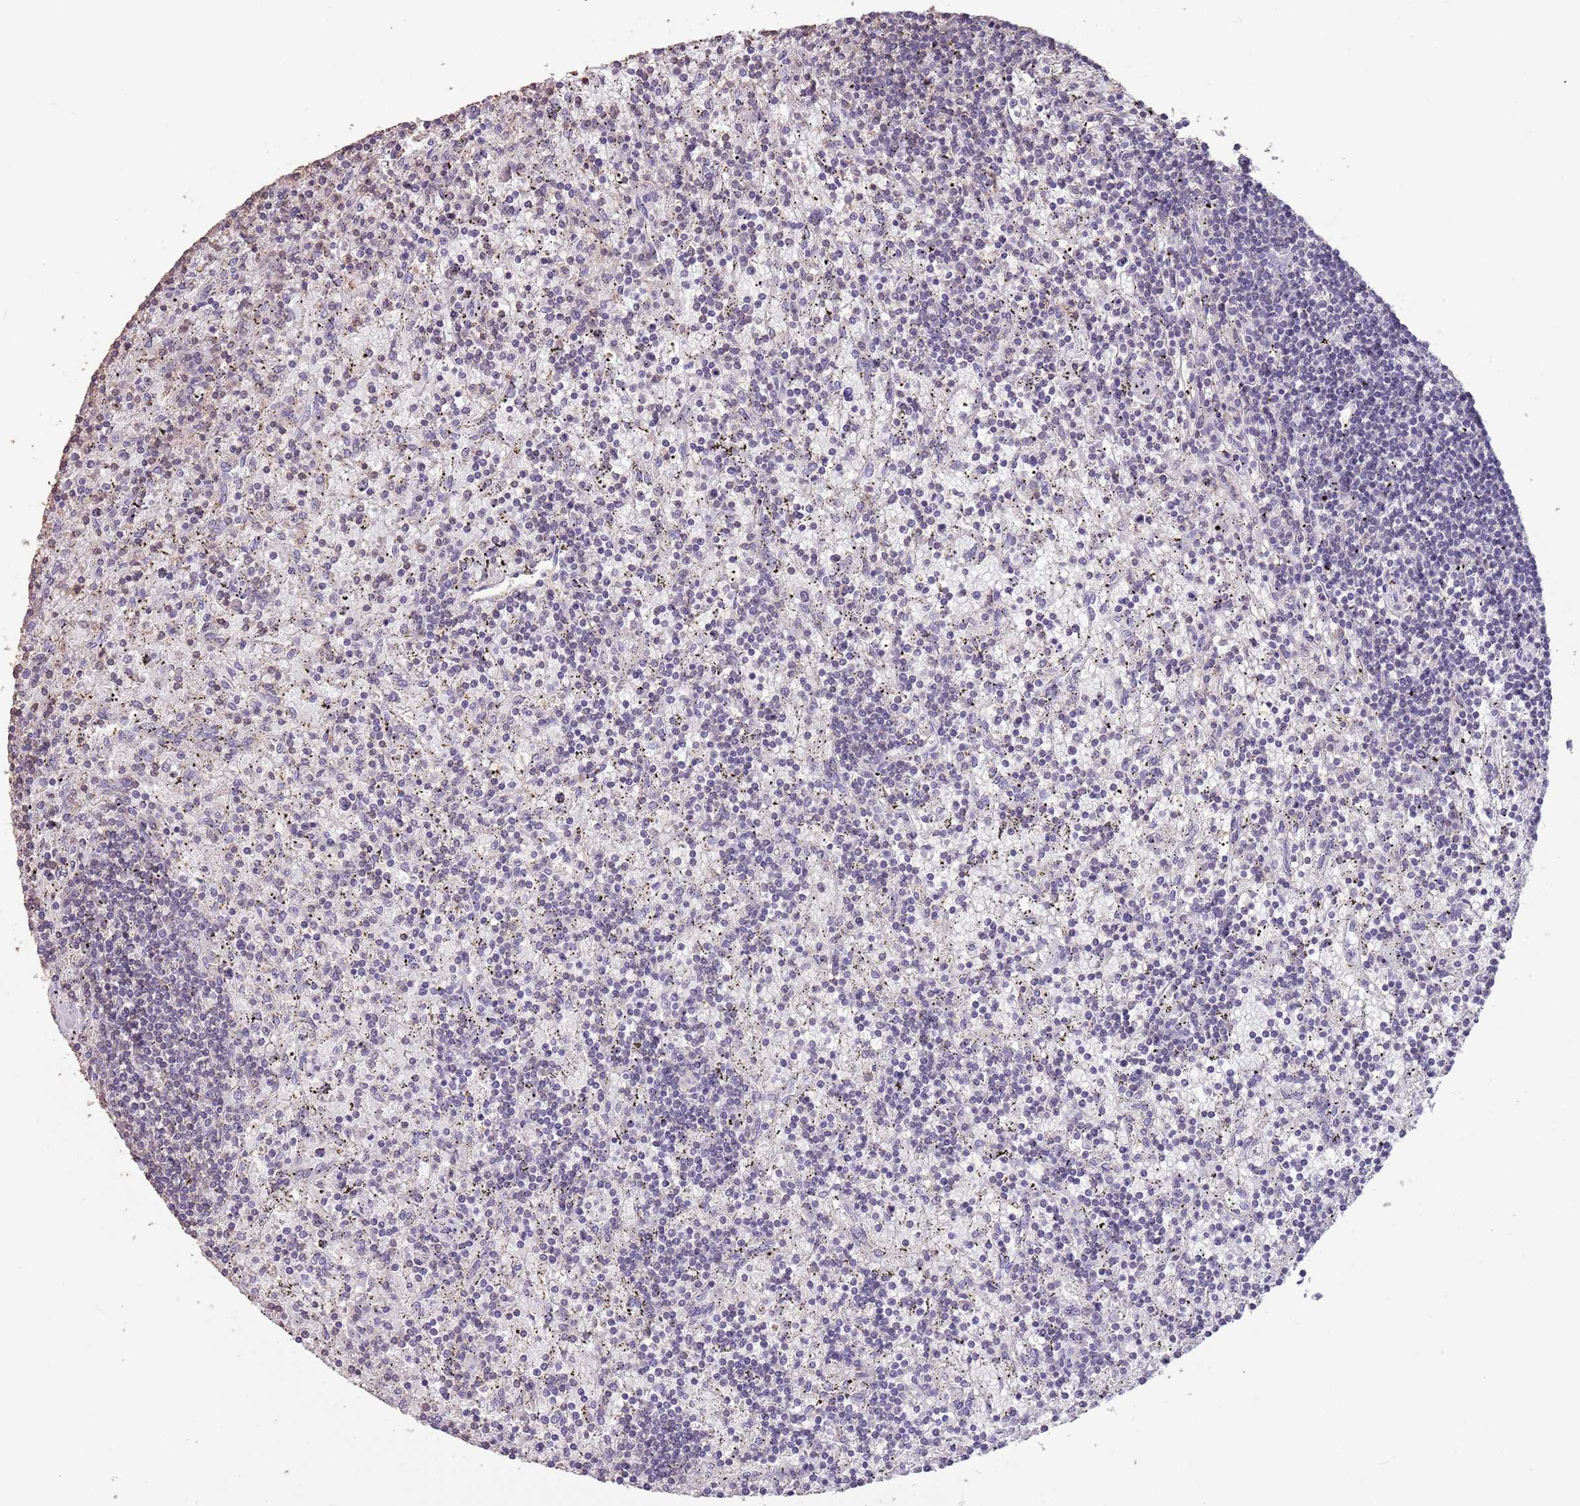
{"staining": {"intensity": "negative", "quantity": "none", "location": "none"}, "tissue": "lymphoma", "cell_type": "Tumor cells", "image_type": "cancer", "snomed": [{"axis": "morphology", "description": "Malignant lymphoma, non-Hodgkin's type, Low grade"}, {"axis": "topography", "description": "Spleen"}], "caption": "Immunohistochemistry photomicrograph of human malignant lymphoma, non-Hodgkin's type (low-grade) stained for a protein (brown), which reveals no staining in tumor cells. (Immunohistochemistry (ihc), brightfield microscopy, high magnification).", "gene": "SUN5", "patient": {"sex": "male", "age": 76}}